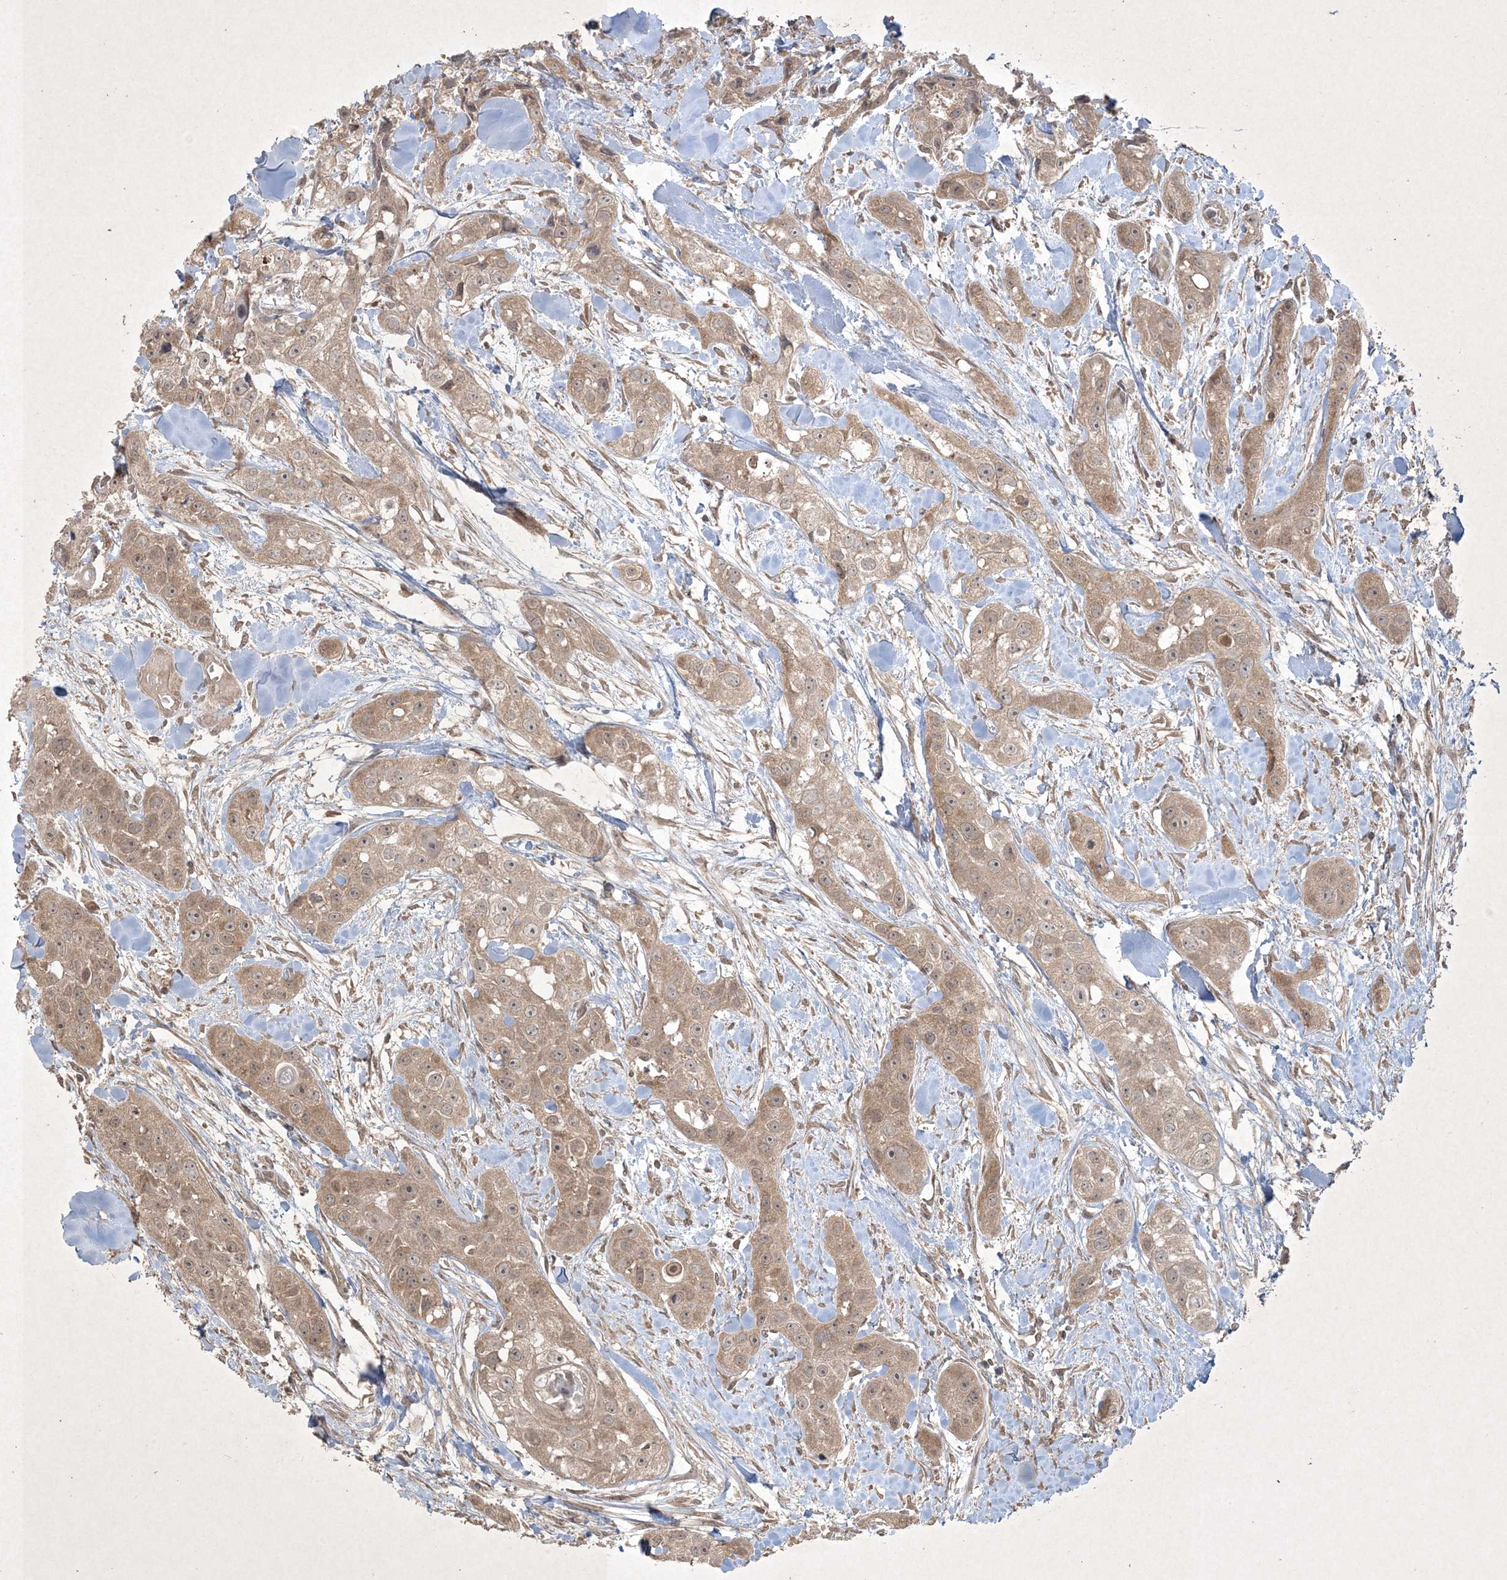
{"staining": {"intensity": "moderate", "quantity": ">75%", "location": "cytoplasmic/membranous,nuclear"}, "tissue": "head and neck cancer", "cell_type": "Tumor cells", "image_type": "cancer", "snomed": [{"axis": "morphology", "description": "Normal tissue, NOS"}, {"axis": "morphology", "description": "Squamous cell carcinoma, NOS"}, {"axis": "topography", "description": "Skeletal muscle"}, {"axis": "topography", "description": "Head-Neck"}], "caption": "Brown immunohistochemical staining in head and neck cancer demonstrates moderate cytoplasmic/membranous and nuclear staining in approximately >75% of tumor cells. The staining was performed using DAB, with brown indicating positive protein expression. Nuclei are stained blue with hematoxylin.", "gene": "NRBP2", "patient": {"sex": "male", "age": 51}}